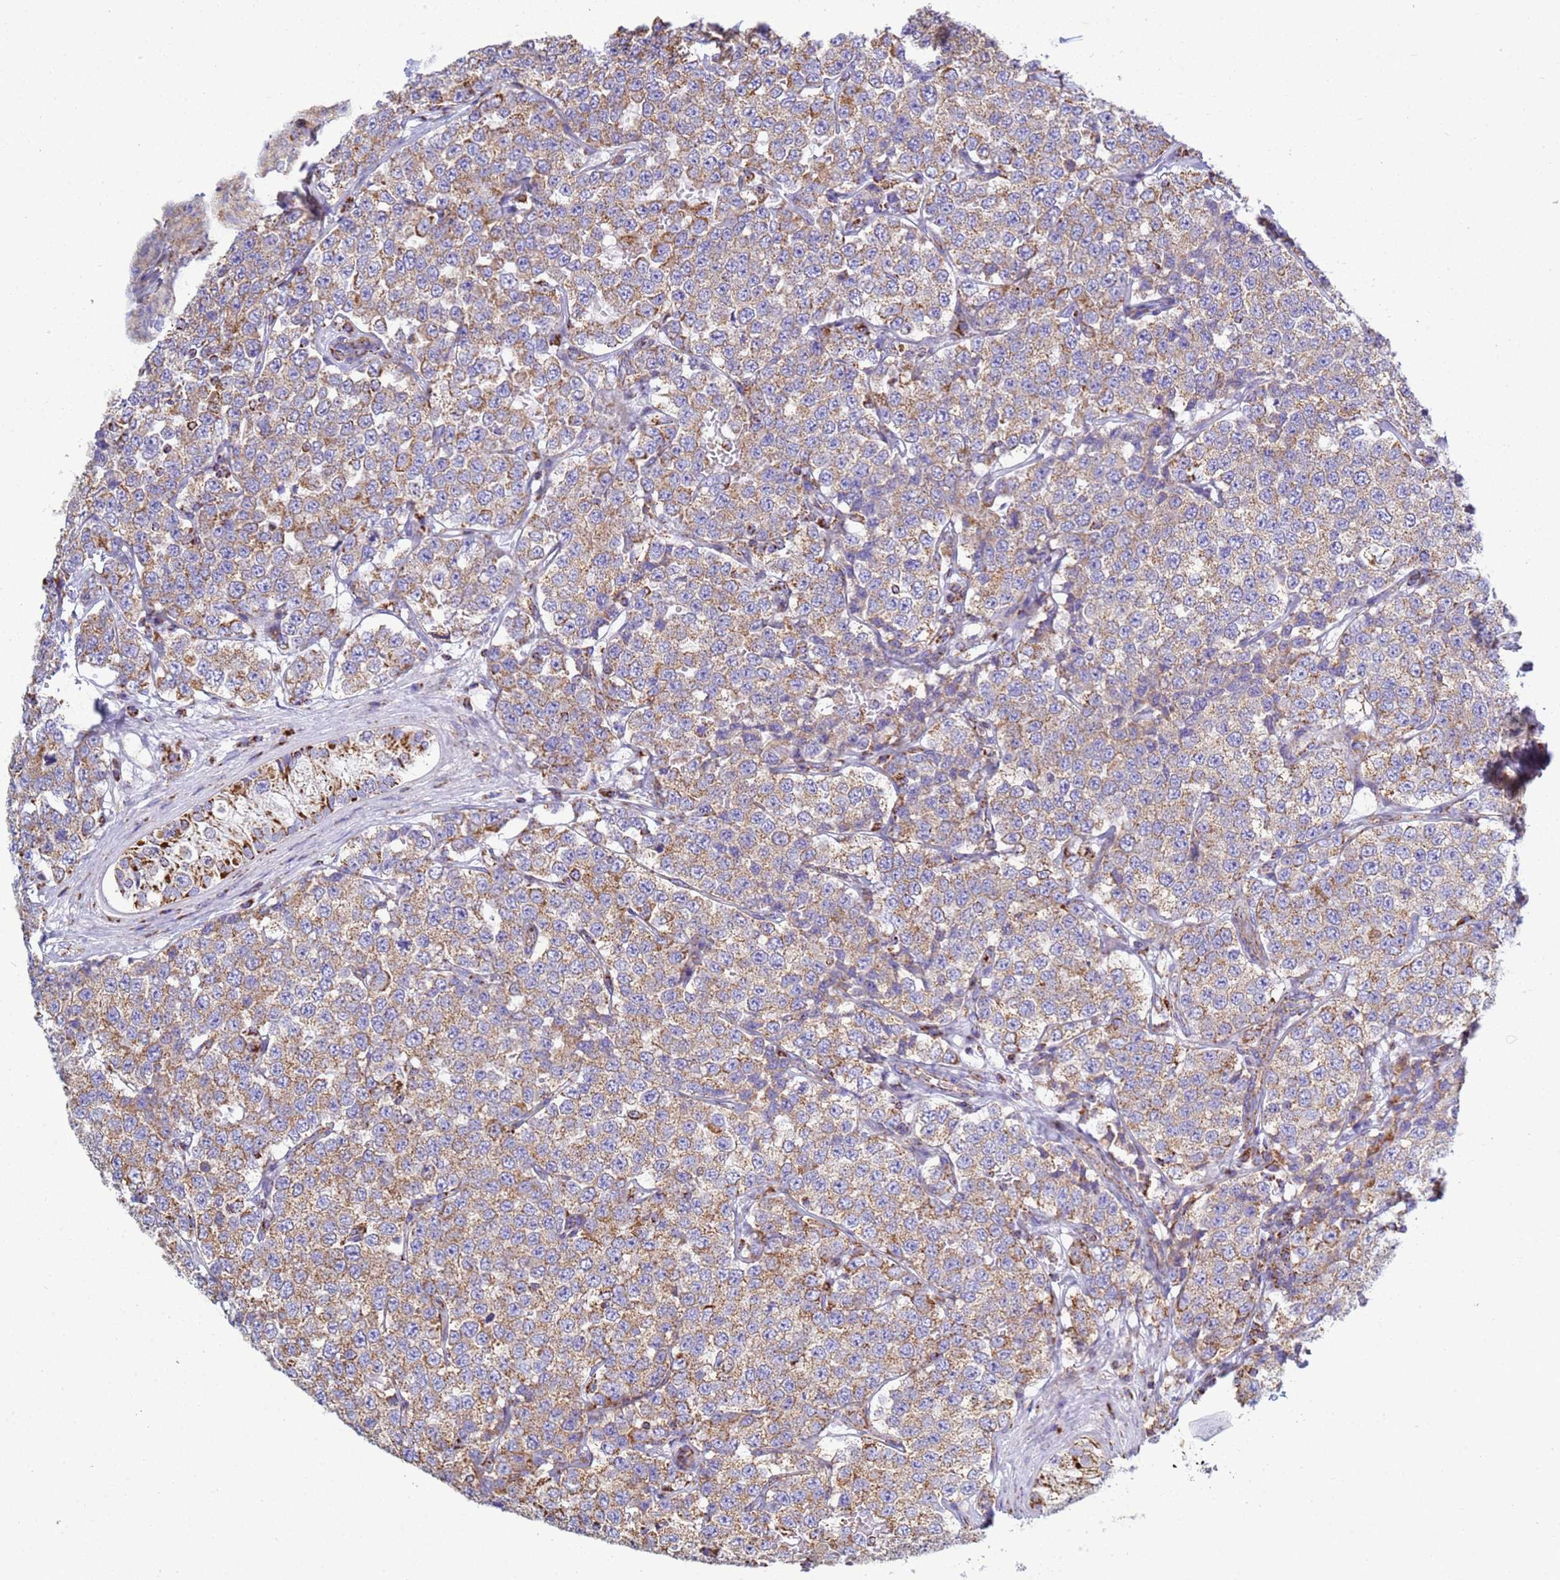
{"staining": {"intensity": "moderate", "quantity": ">75%", "location": "cytoplasmic/membranous"}, "tissue": "testis cancer", "cell_type": "Tumor cells", "image_type": "cancer", "snomed": [{"axis": "morphology", "description": "Seminoma, NOS"}, {"axis": "topography", "description": "Testis"}], "caption": "A high-resolution micrograph shows IHC staining of testis seminoma, which demonstrates moderate cytoplasmic/membranous expression in approximately >75% of tumor cells. (DAB (3,3'-diaminobenzidine) IHC with brightfield microscopy, high magnification).", "gene": "COQ4", "patient": {"sex": "male", "age": 34}}